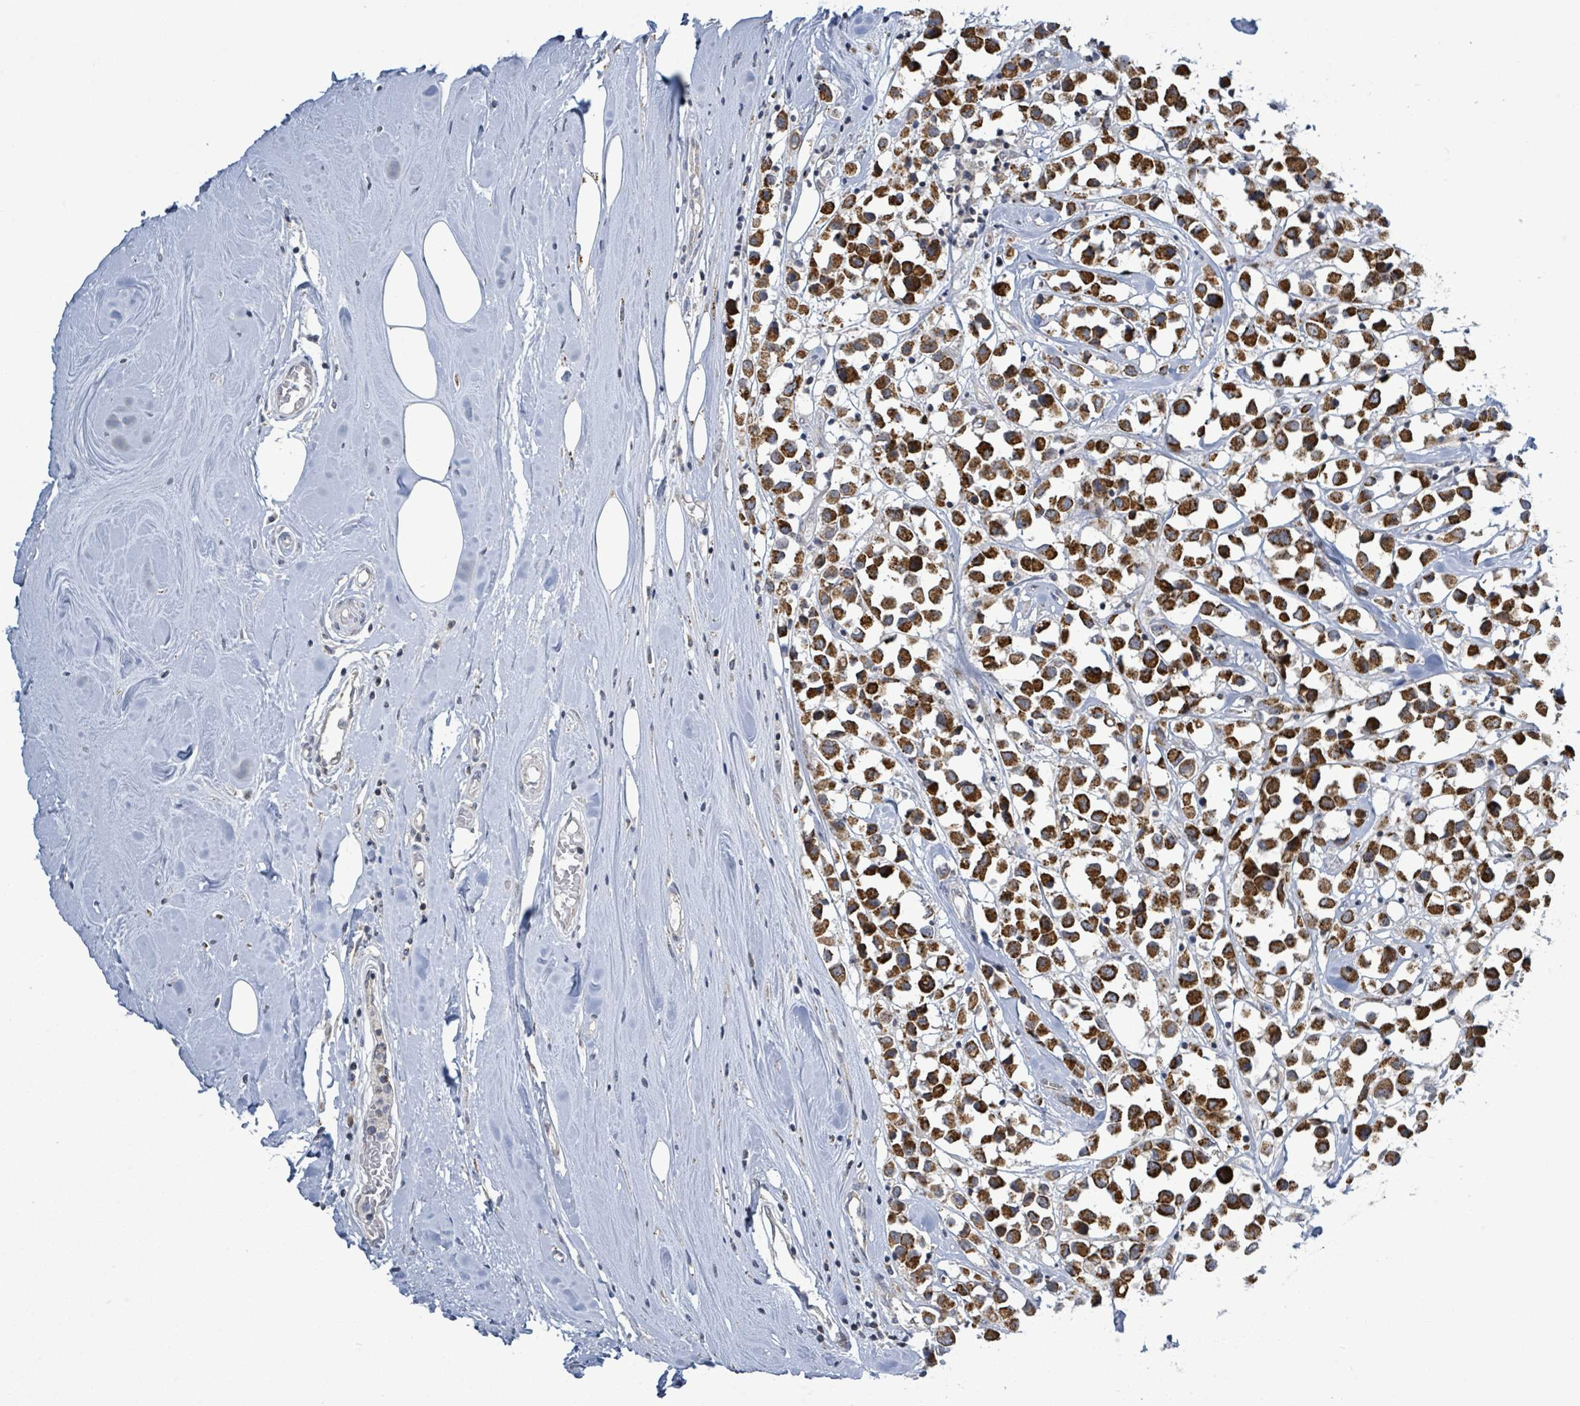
{"staining": {"intensity": "strong", "quantity": ">75%", "location": "cytoplasmic/membranous"}, "tissue": "breast cancer", "cell_type": "Tumor cells", "image_type": "cancer", "snomed": [{"axis": "morphology", "description": "Duct carcinoma"}, {"axis": "topography", "description": "Breast"}], "caption": "A high amount of strong cytoplasmic/membranous staining is appreciated in about >75% of tumor cells in breast invasive ductal carcinoma tissue.", "gene": "COQ10B", "patient": {"sex": "female", "age": 61}}